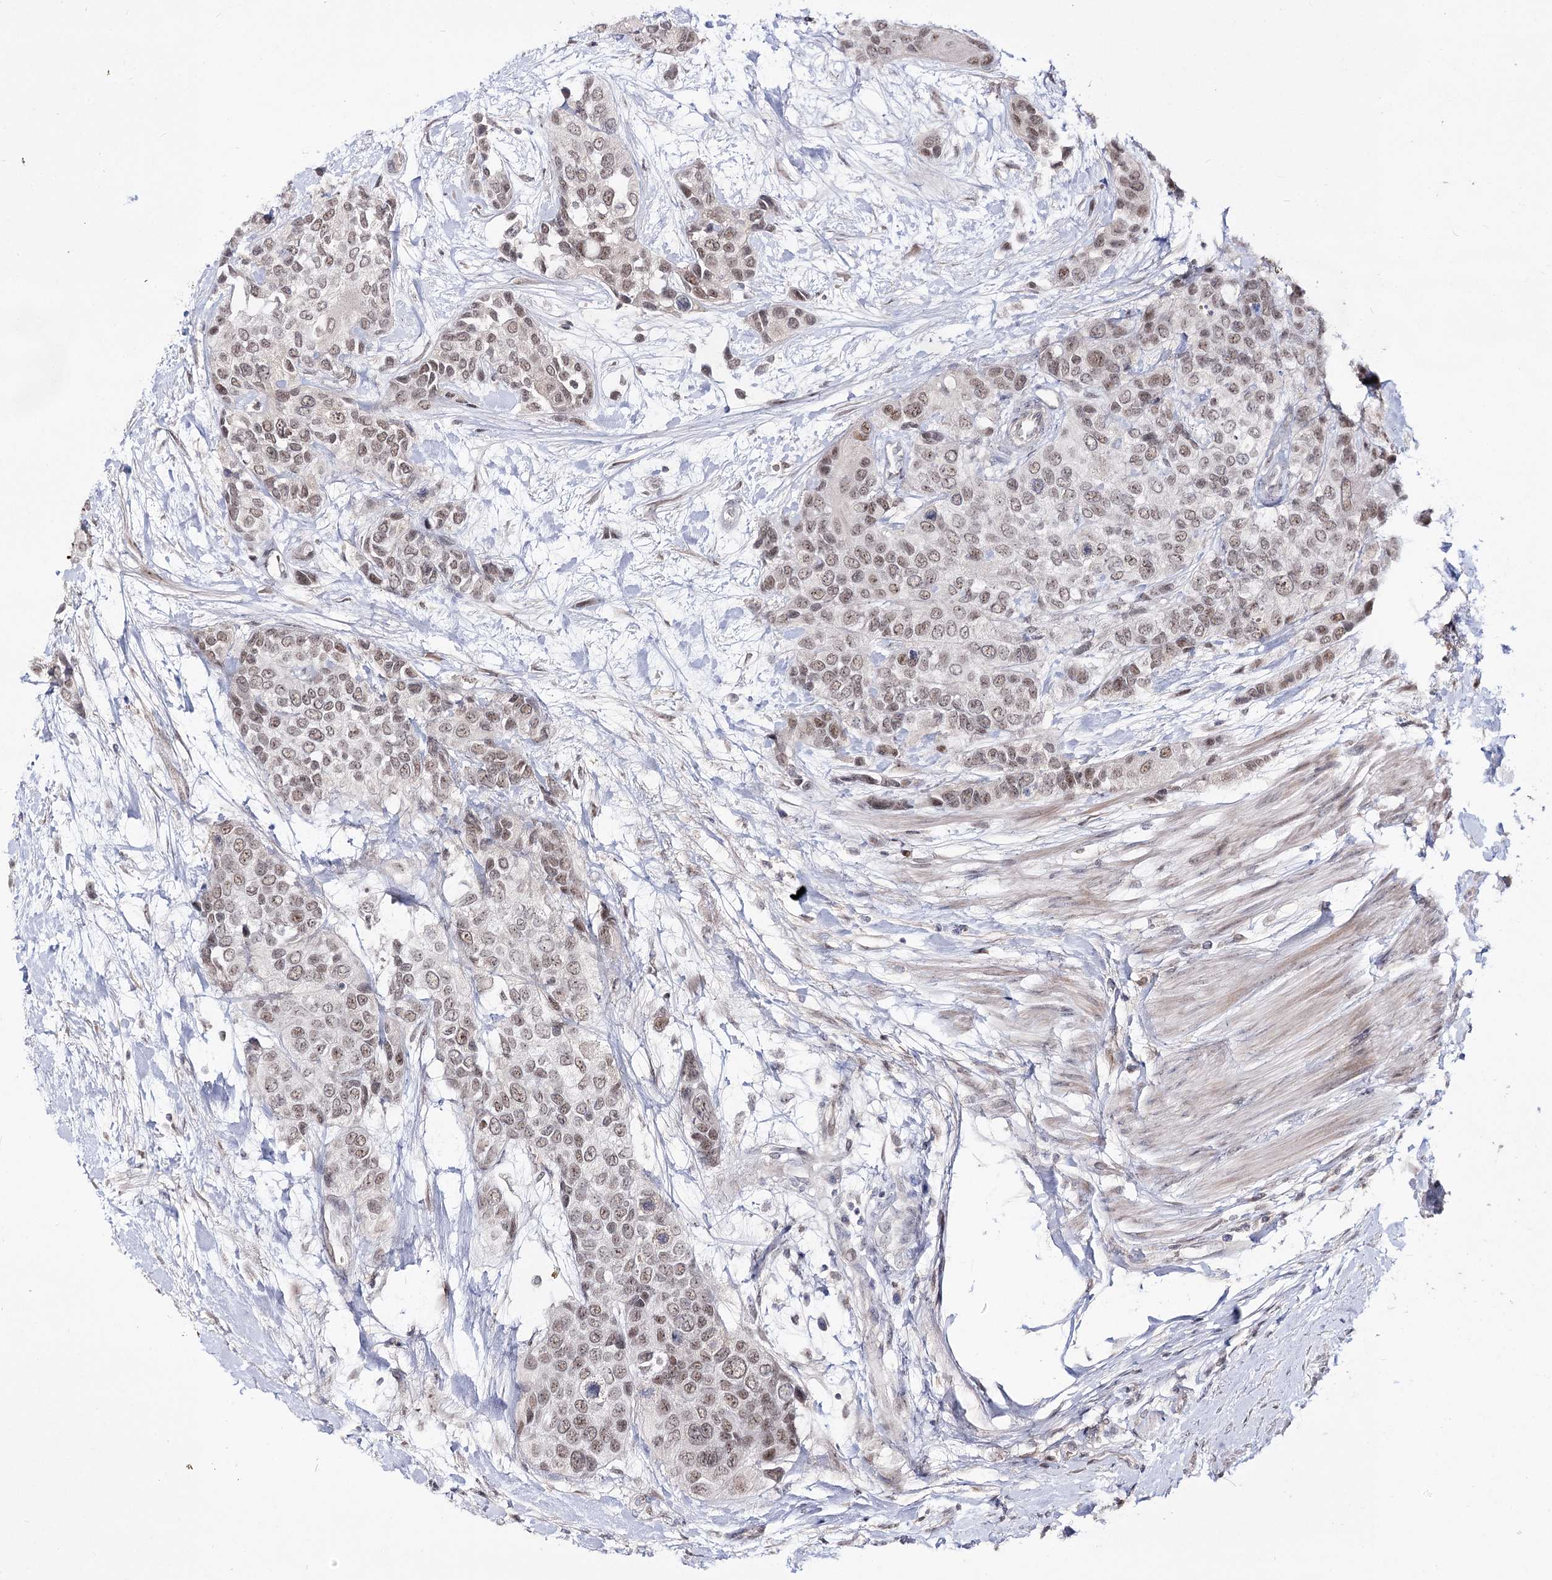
{"staining": {"intensity": "weak", "quantity": ">75%", "location": "nuclear"}, "tissue": "urothelial cancer", "cell_type": "Tumor cells", "image_type": "cancer", "snomed": [{"axis": "morphology", "description": "Normal tissue, NOS"}, {"axis": "morphology", "description": "Urothelial carcinoma, High grade"}, {"axis": "topography", "description": "Vascular tissue"}, {"axis": "topography", "description": "Urinary bladder"}], "caption": "There is low levels of weak nuclear expression in tumor cells of high-grade urothelial carcinoma, as demonstrated by immunohistochemical staining (brown color).", "gene": "RRP9", "patient": {"sex": "female", "age": 56}}